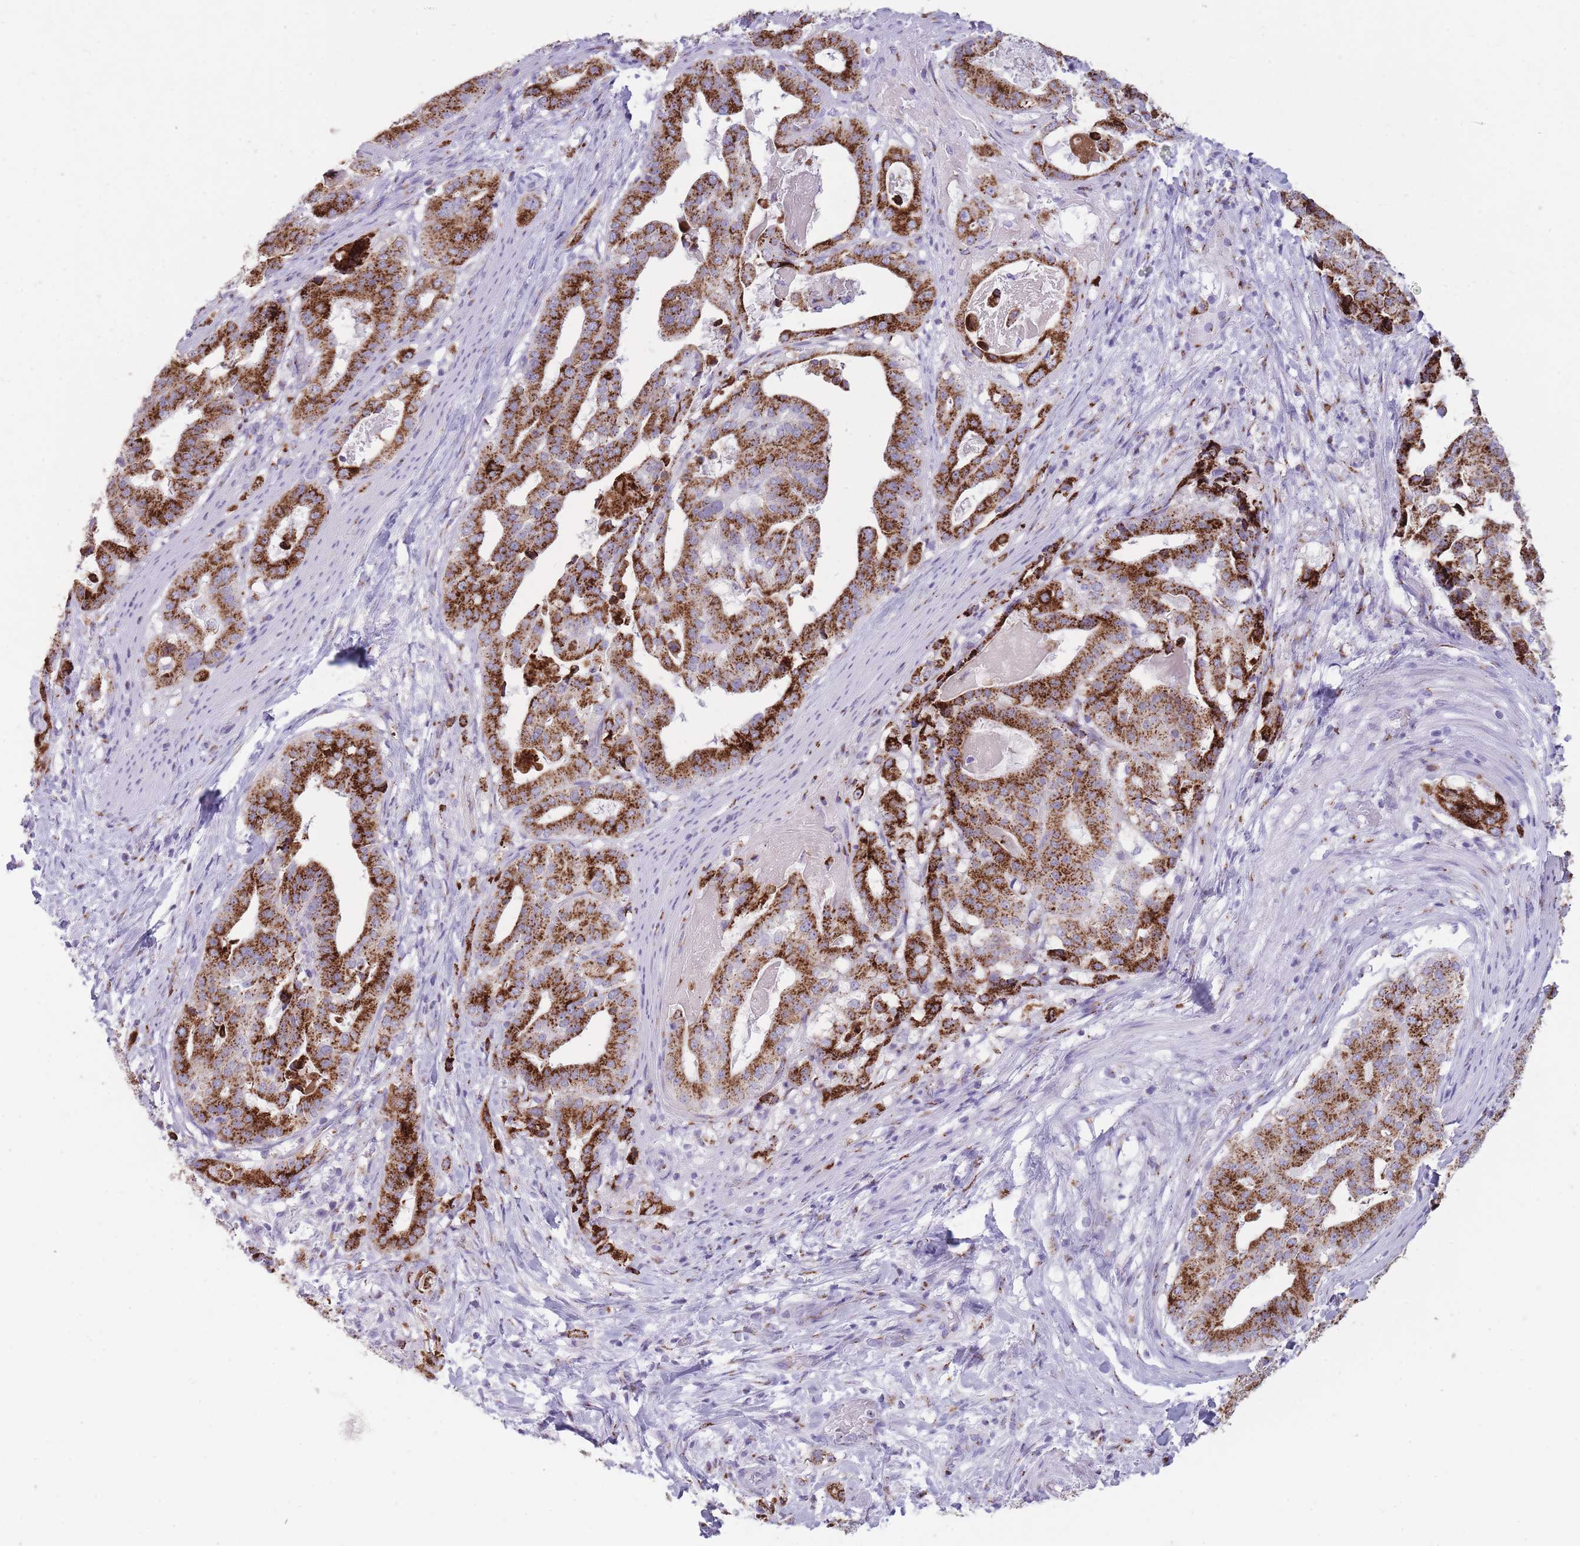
{"staining": {"intensity": "strong", "quantity": ">75%", "location": "cytoplasmic/membranous"}, "tissue": "stomach cancer", "cell_type": "Tumor cells", "image_type": "cancer", "snomed": [{"axis": "morphology", "description": "Adenocarcinoma, NOS"}, {"axis": "topography", "description": "Stomach"}], "caption": "A brown stain highlights strong cytoplasmic/membranous staining of a protein in human adenocarcinoma (stomach) tumor cells.", "gene": "B4GALT2", "patient": {"sex": "male", "age": 48}}